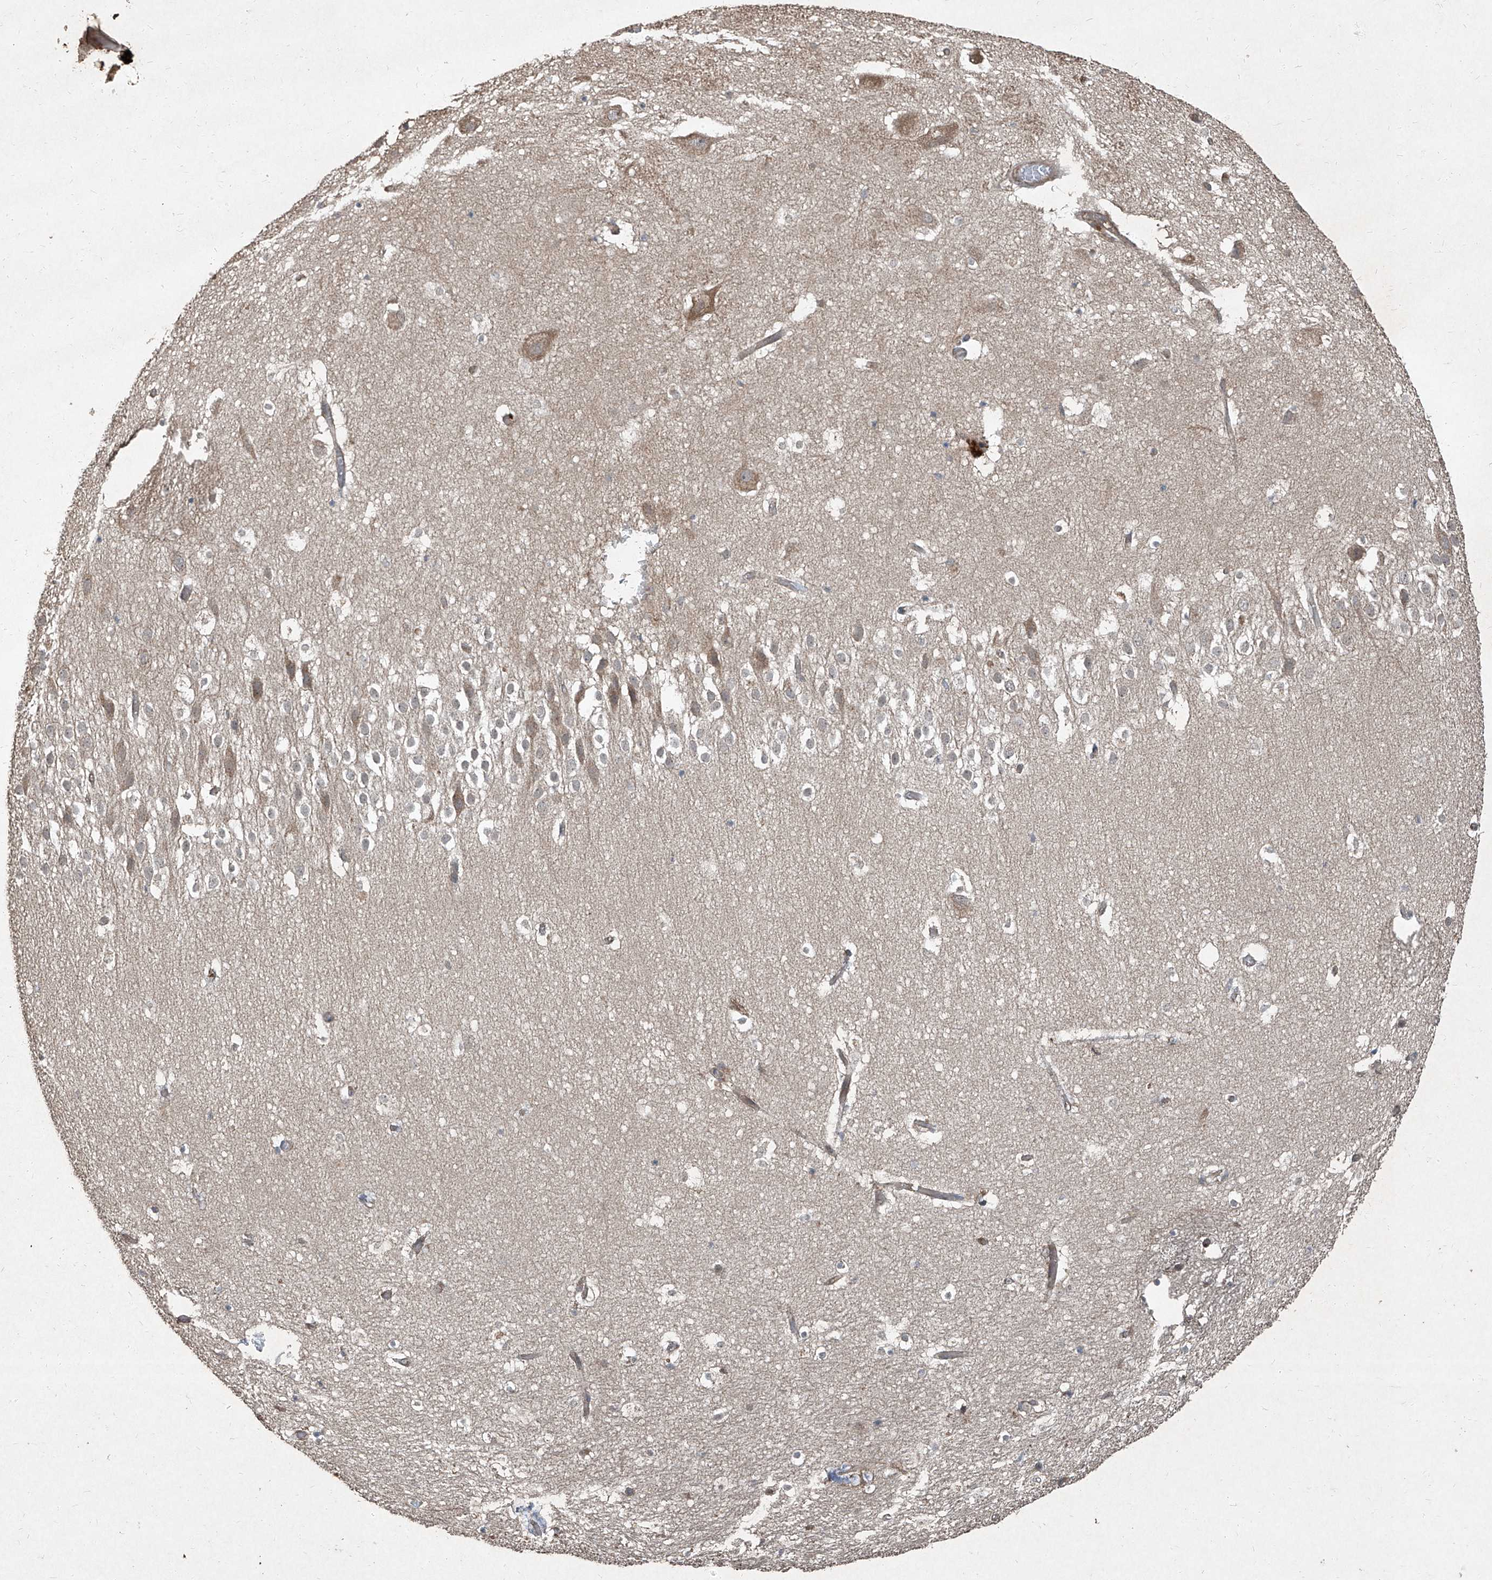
{"staining": {"intensity": "weak", "quantity": "<25%", "location": "cytoplasmic/membranous"}, "tissue": "hippocampus", "cell_type": "Glial cells", "image_type": "normal", "snomed": [{"axis": "morphology", "description": "Normal tissue, NOS"}, {"axis": "topography", "description": "Hippocampus"}], "caption": "The immunohistochemistry photomicrograph has no significant positivity in glial cells of hippocampus.", "gene": "CCN1", "patient": {"sex": "female", "age": 52}}